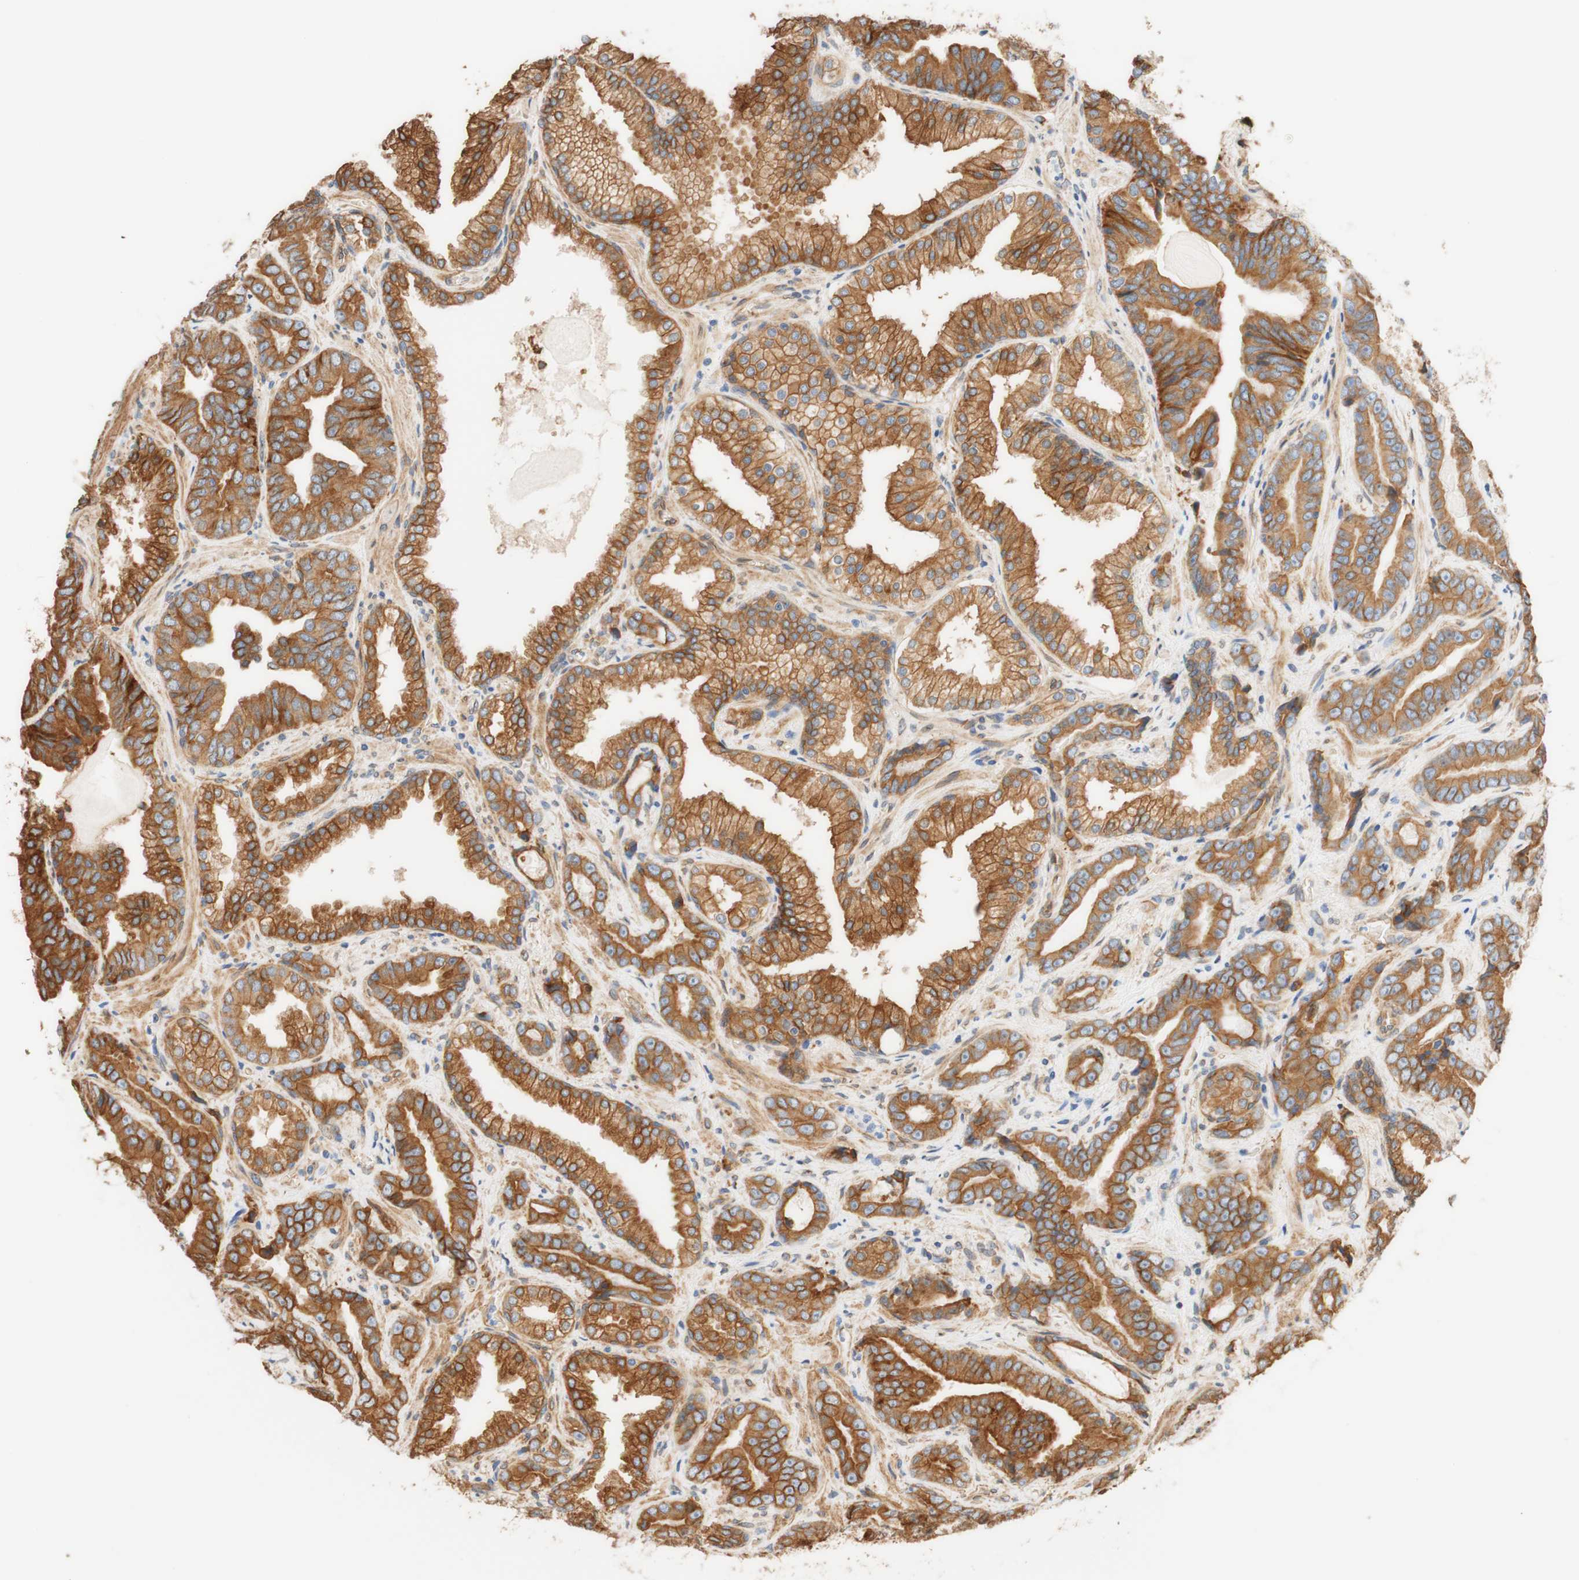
{"staining": {"intensity": "moderate", "quantity": ">75%", "location": "cytoplasmic/membranous"}, "tissue": "prostate cancer", "cell_type": "Tumor cells", "image_type": "cancer", "snomed": [{"axis": "morphology", "description": "Adenocarcinoma, Low grade"}, {"axis": "topography", "description": "Prostate"}], "caption": "Brown immunohistochemical staining in low-grade adenocarcinoma (prostate) reveals moderate cytoplasmic/membranous expression in approximately >75% of tumor cells.", "gene": "ENDOD1", "patient": {"sex": "male", "age": 60}}